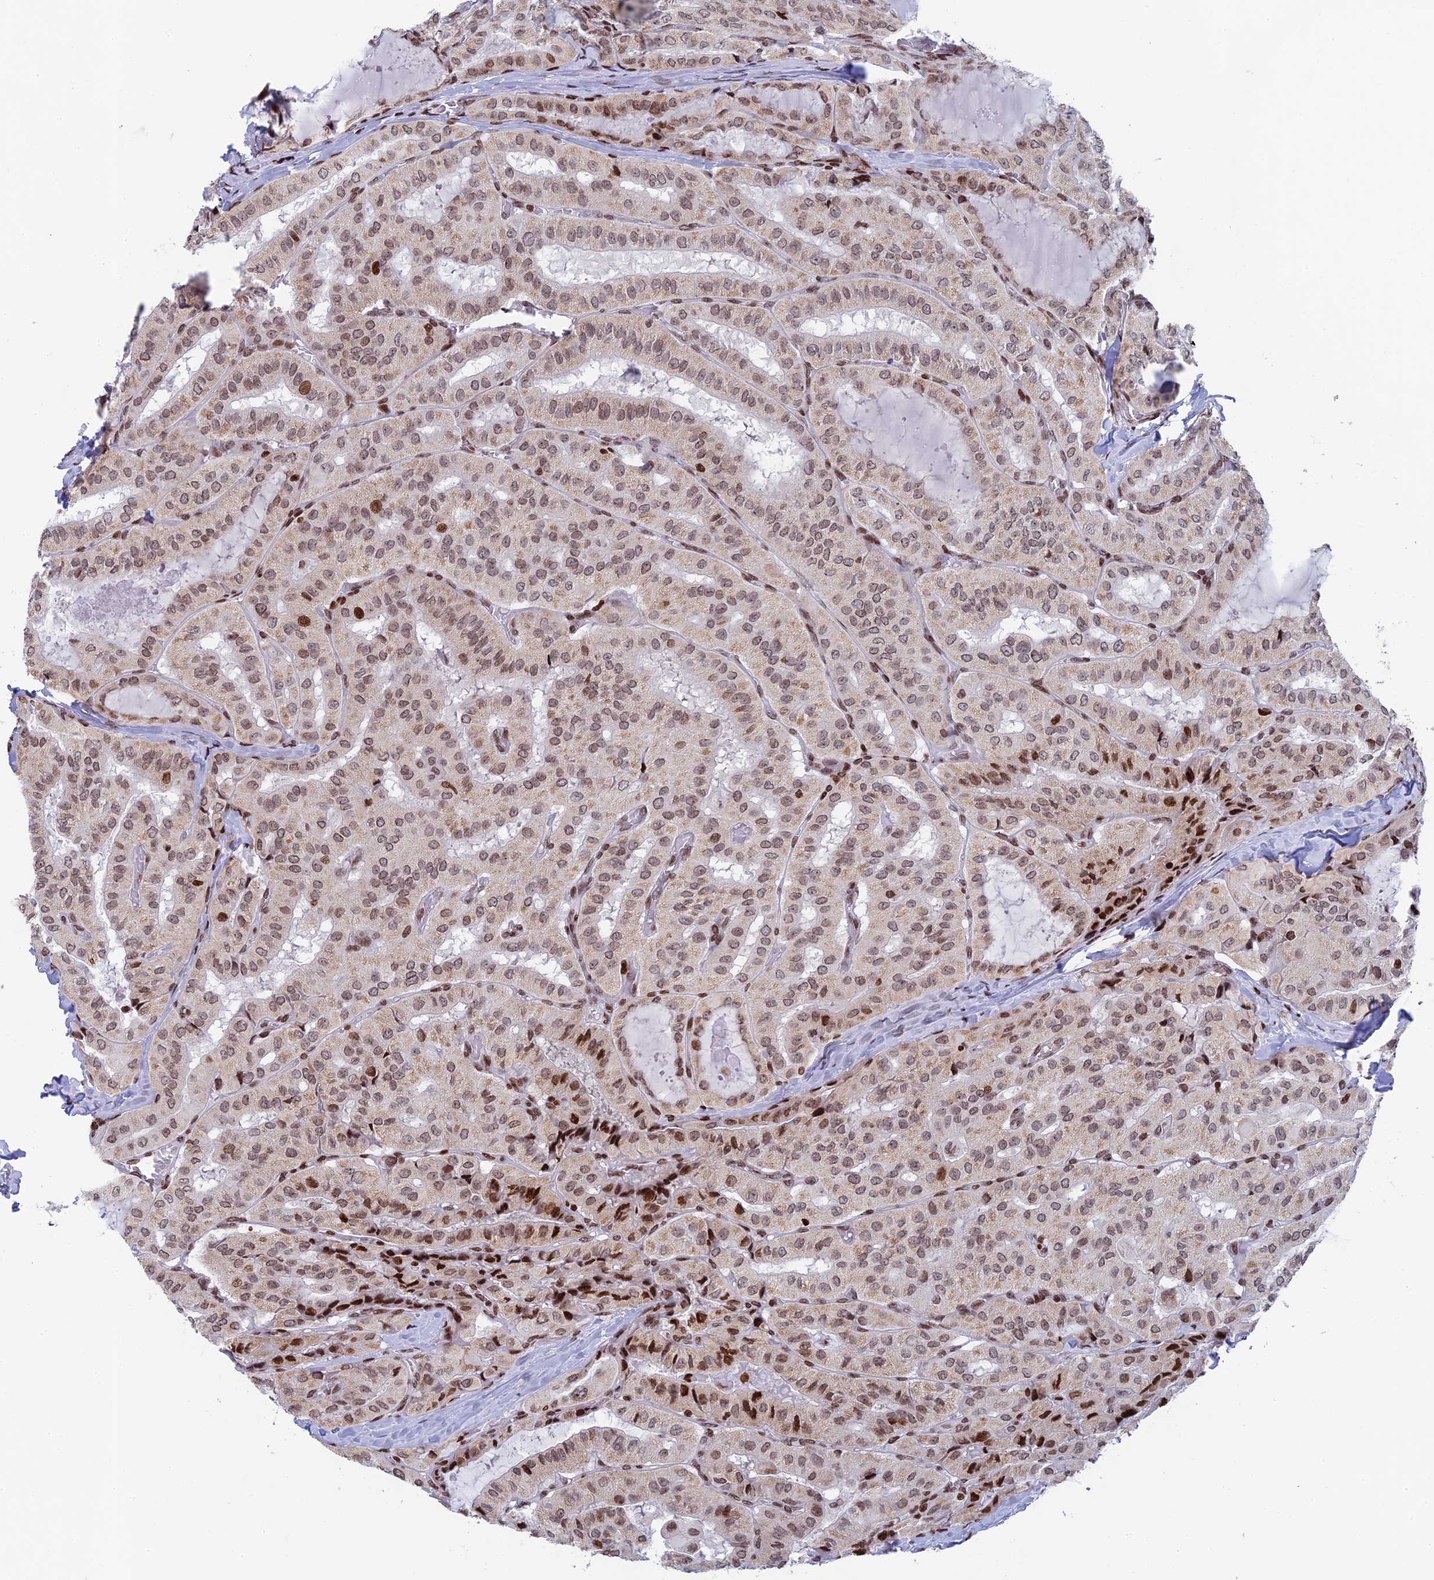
{"staining": {"intensity": "weak", "quantity": ">75%", "location": "cytoplasmic/membranous,nuclear"}, "tissue": "thyroid cancer", "cell_type": "Tumor cells", "image_type": "cancer", "snomed": [{"axis": "morphology", "description": "Normal tissue, NOS"}, {"axis": "morphology", "description": "Papillary adenocarcinoma, NOS"}, {"axis": "topography", "description": "Thyroid gland"}], "caption": "Immunohistochemical staining of human thyroid cancer (papillary adenocarcinoma) shows low levels of weak cytoplasmic/membranous and nuclear protein staining in approximately >75% of tumor cells.", "gene": "RPAP1", "patient": {"sex": "female", "age": 59}}